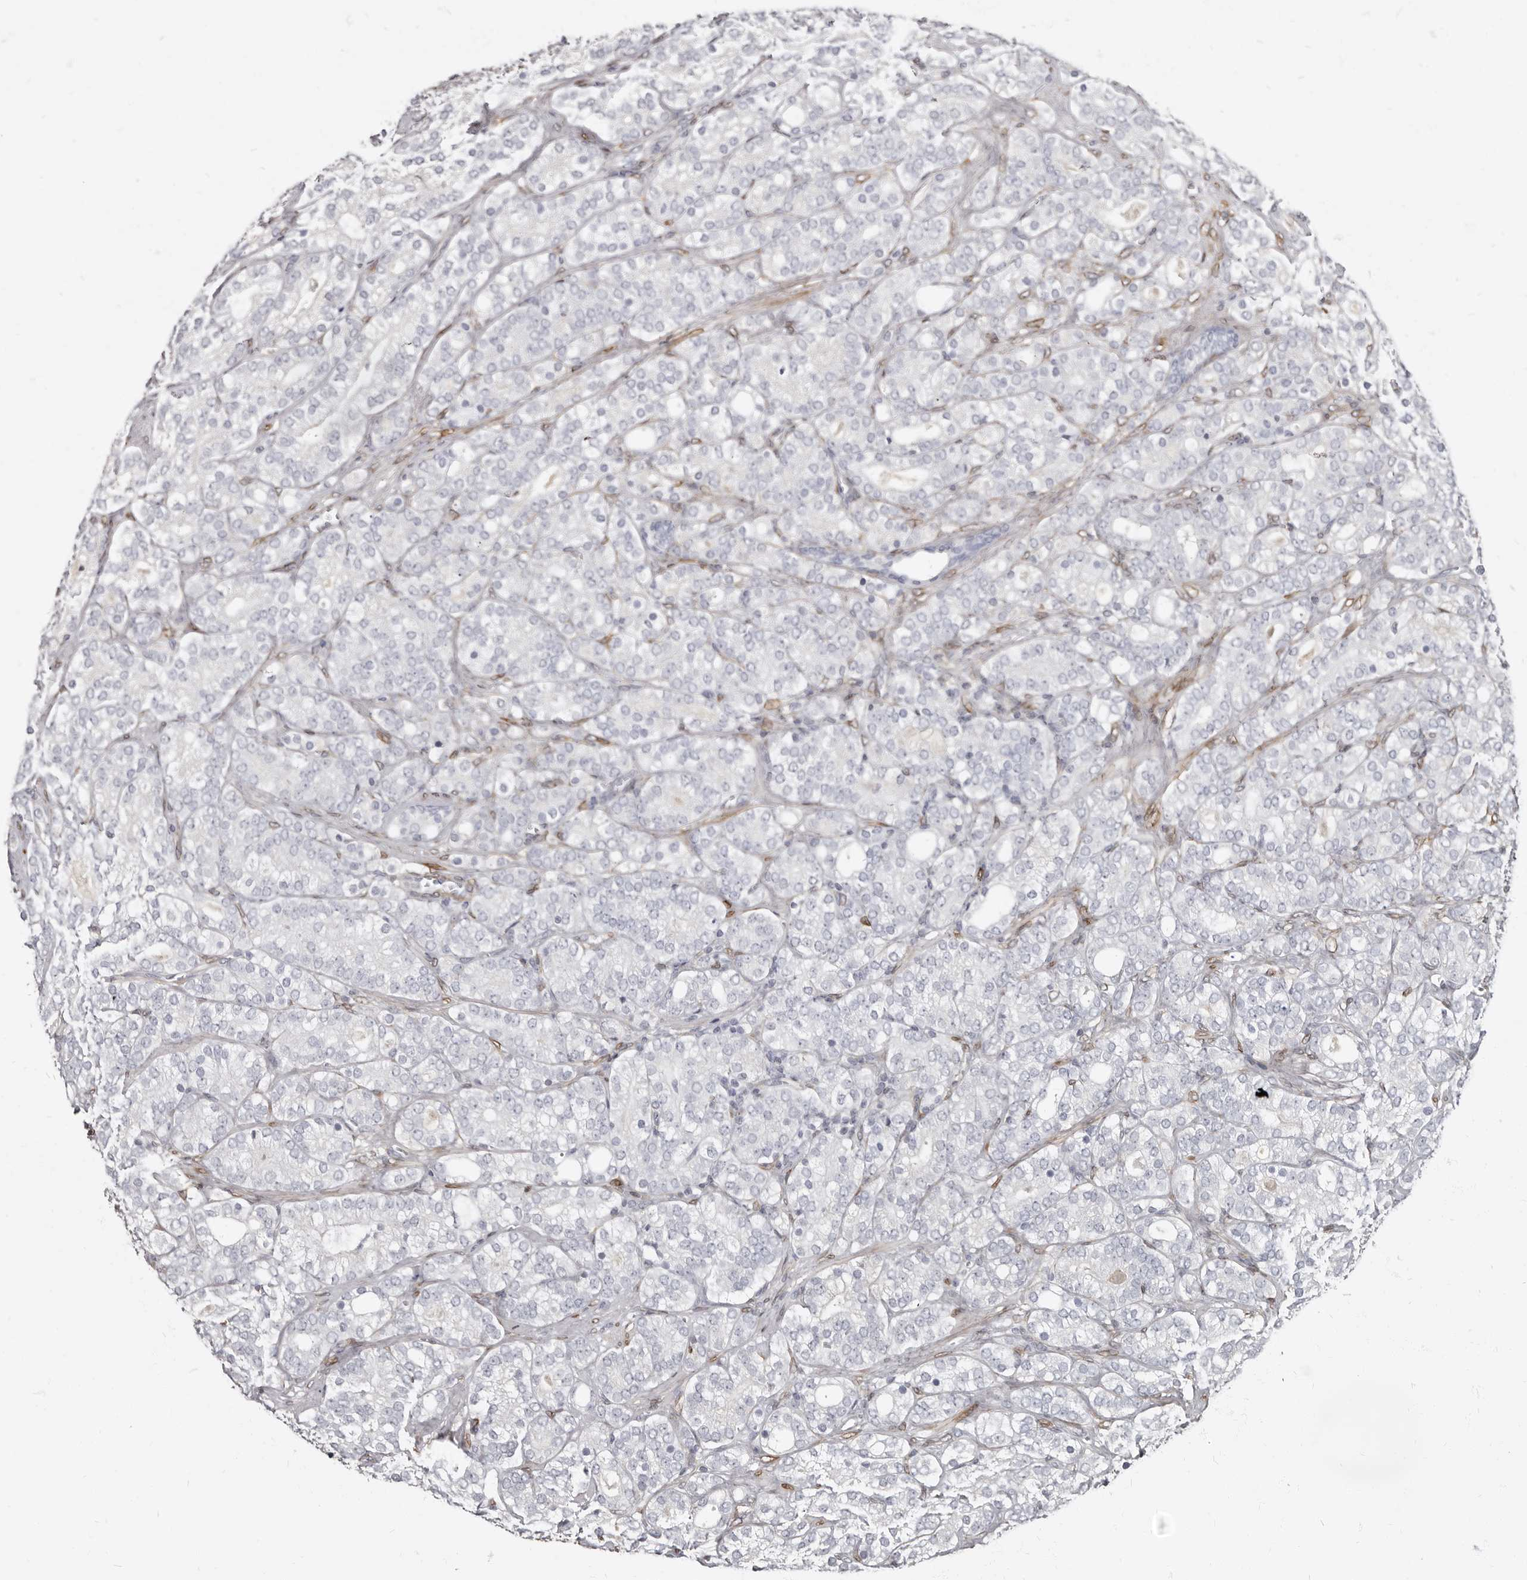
{"staining": {"intensity": "negative", "quantity": "none", "location": "none"}, "tissue": "prostate cancer", "cell_type": "Tumor cells", "image_type": "cancer", "snomed": [{"axis": "morphology", "description": "Adenocarcinoma, High grade"}, {"axis": "topography", "description": "Prostate"}], "caption": "High power microscopy image of an IHC histopathology image of prostate high-grade adenocarcinoma, revealing no significant staining in tumor cells.", "gene": "MRGPRF", "patient": {"sex": "male", "age": 57}}